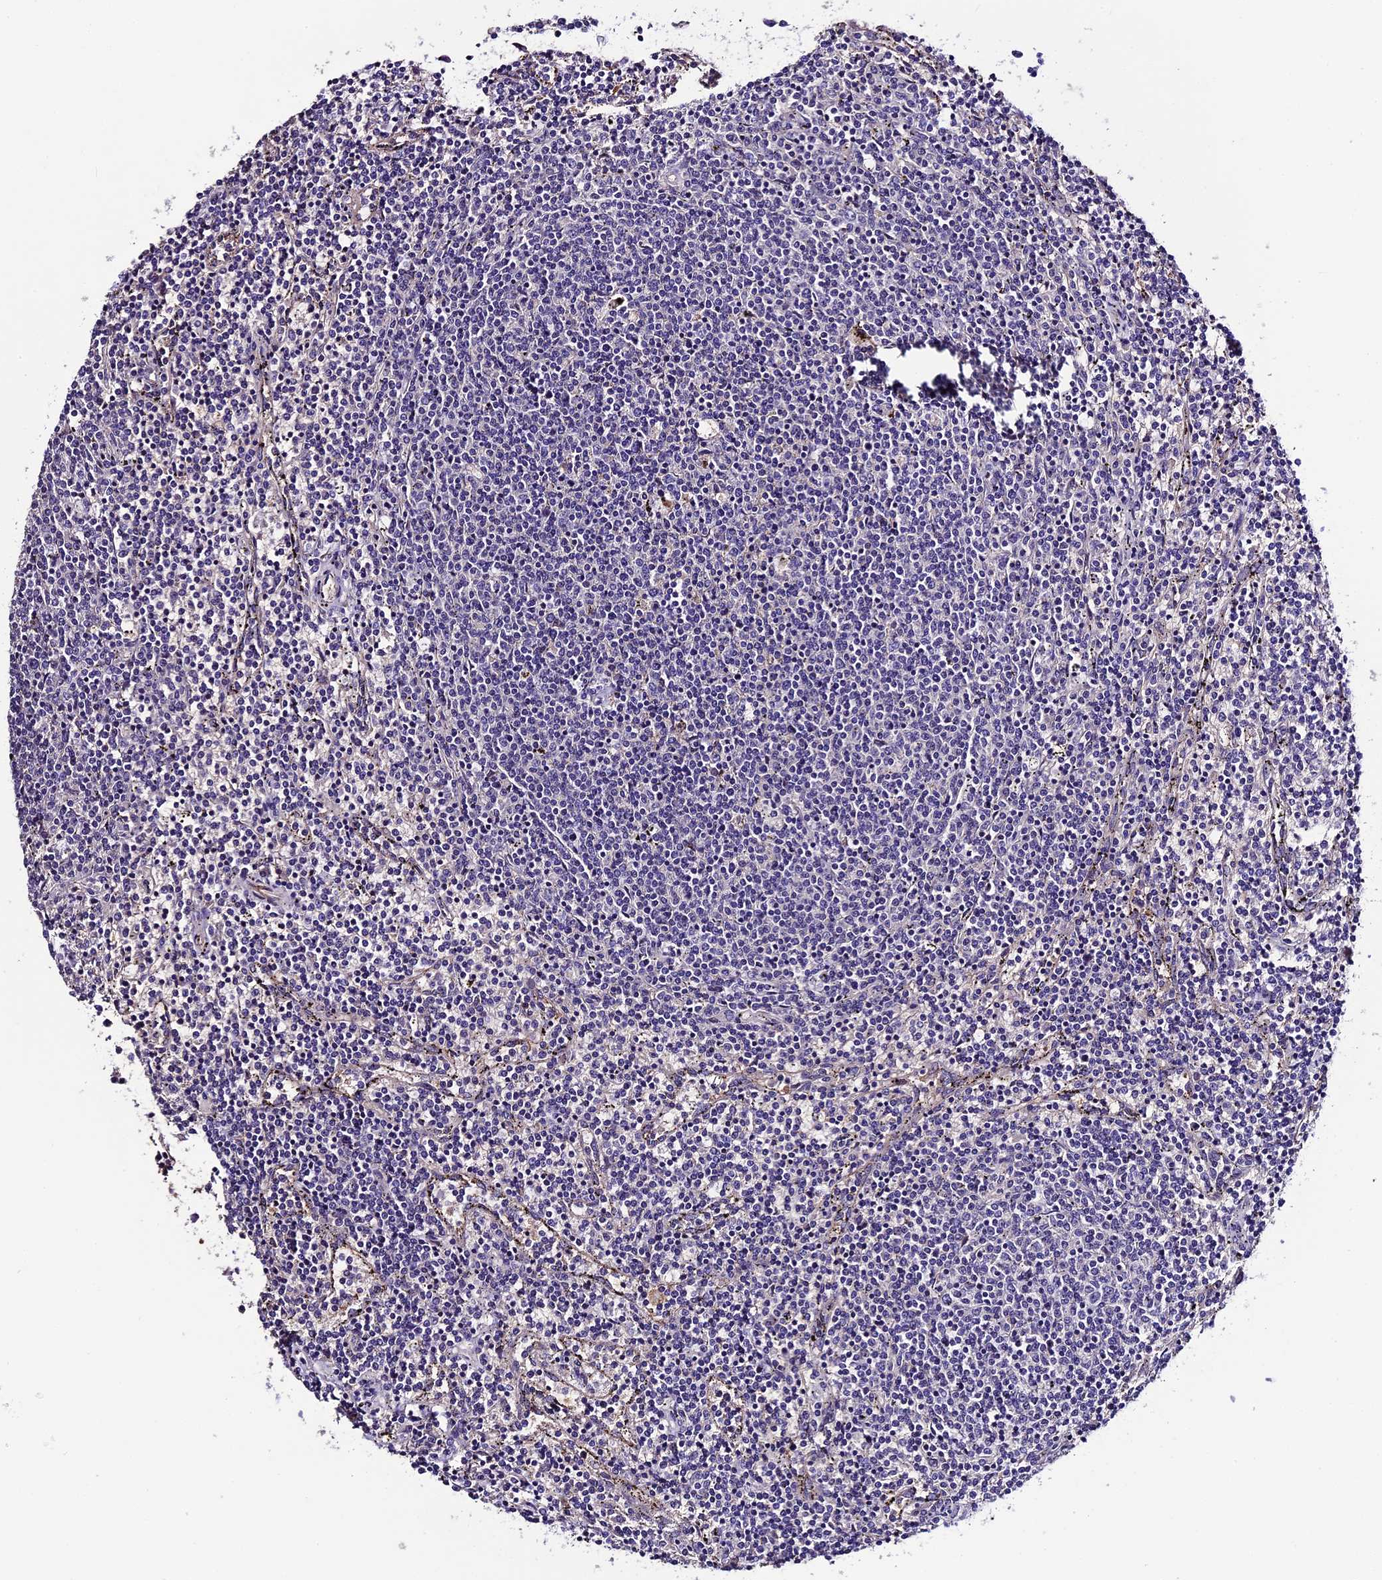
{"staining": {"intensity": "negative", "quantity": "none", "location": "none"}, "tissue": "lymphoma", "cell_type": "Tumor cells", "image_type": "cancer", "snomed": [{"axis": "morphology", "description": "Malignant lymphoma, non-Hodgkin's type, Low grade"}, {"axis": "topography", "description": "Spleen"}], "caption": "Immunohistochemical staining of malignant lymphoma, non-Hodgkin's type (low-grade) demonstrates no significant staining in tumor cells. (DAB (3,3'-diaminobenzidine) IHC, high magnification).", "gene": "TCP11L2", "patient": {"sex": "female", "age": 50}}